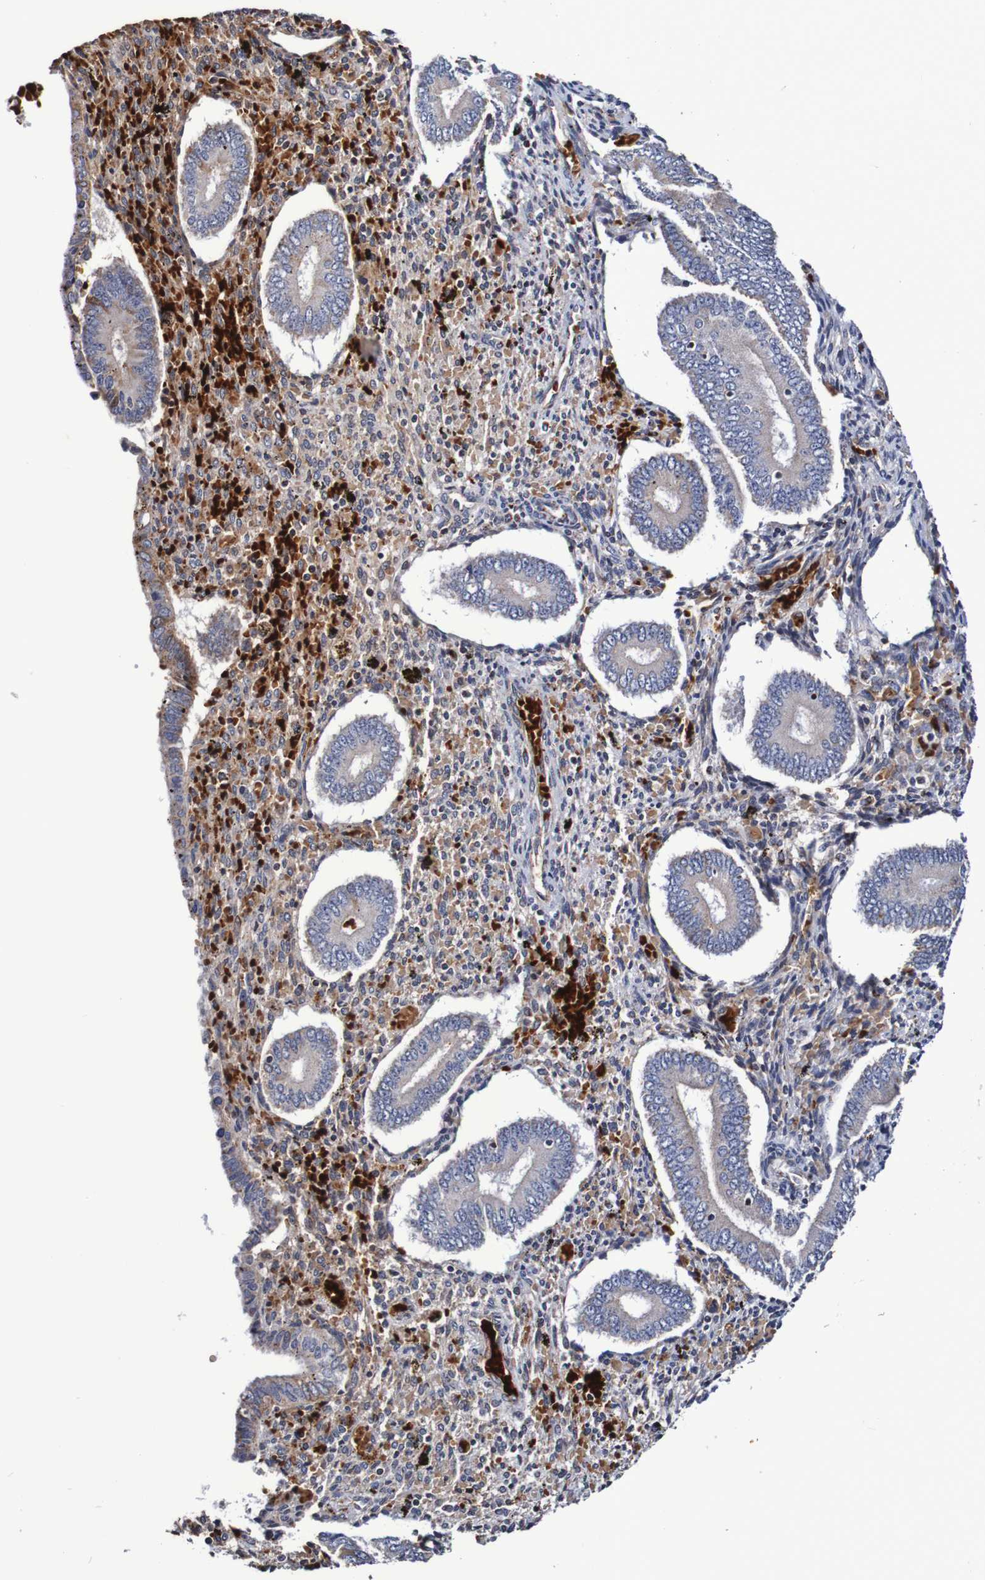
{"staining": {"intensity": "weak", "quantity": "25%-75%", "location": "cytoplasmic/membranous"}, "tissue": "endometrium", "cell_type": "Cells in endometrial stroma", "image_type": "normal", "snomed": [{"axis": "morphology", "description": "Normal tissue, NOS"}, {"axis": "topography", "description": "Endometrium"}], "caption": "Immunohistochemical staining of unremarkable endometrium displays 25%-75% levels of weak cytoplasmic/membranous protein staining in about 25%-75% of cells in endometrial stroma.", "gene": "WNT4", "patient": {"sex": "female", "age": 42}}